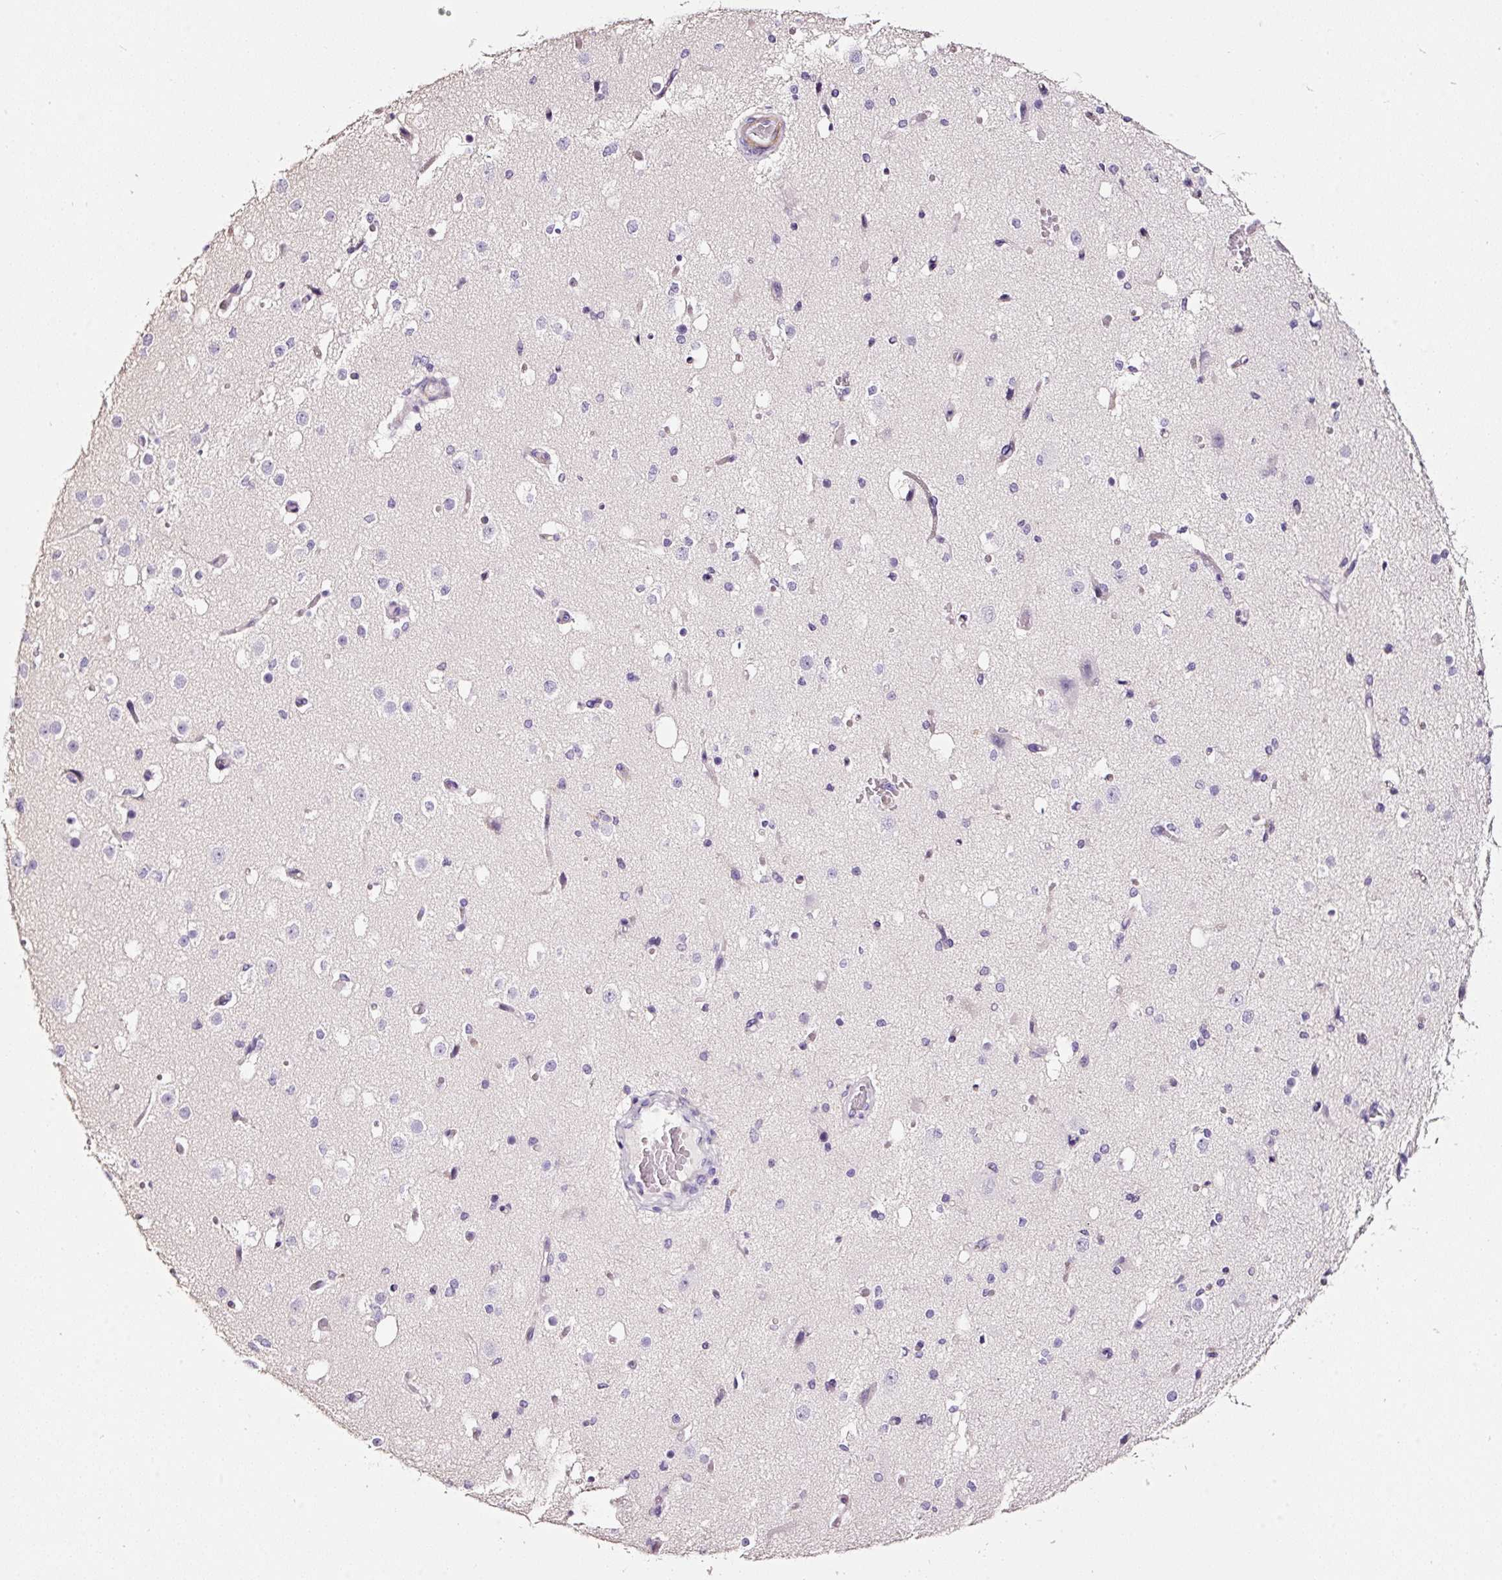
{"staining": {"intensity": "negative", "quantity": "none", "location": "none"}, "tissue": "cerebral cortex", "cell_type": "Endothelial cells", "image_type": "normal", "snomed": [{"axis": "morphology", "description": "Normal tissue, NOS"}, {"axis": "morphology", "description": "Inflammation, NOS"}, {"axis": "topography", "description": "Cerebral cortex"}], "caption": "High power microscopy micrograph of an immunohistochemistry (IHC) micrograph of benign cerebral cortex, revealing no significant positivity in endothelial cells.", "gene": "CYB561A3", "patient": {"sex": "male", "age": 6}}